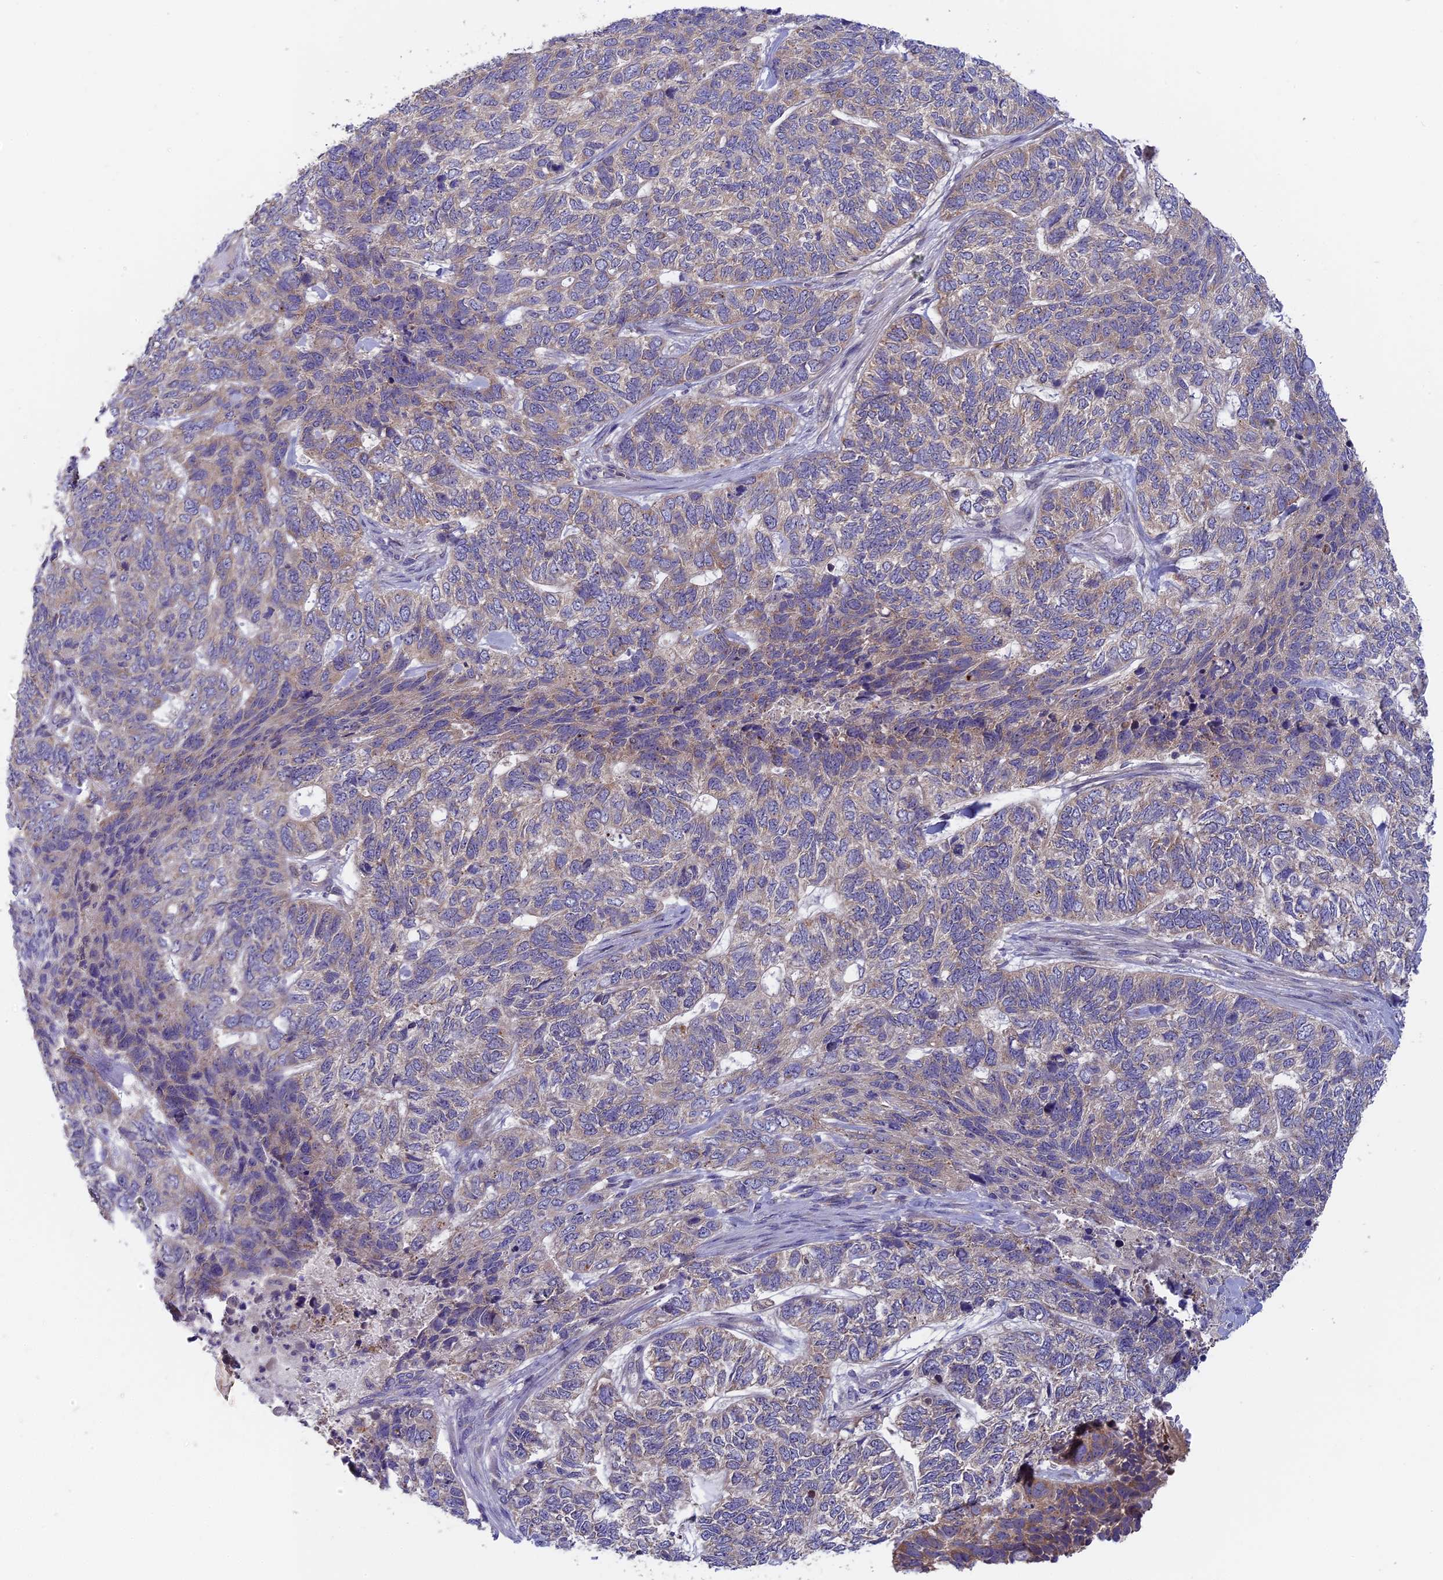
{"staining": {"intensity": "weak", "quantity": "<25%", "location": "cytoplasmic/membranous"}, "tissue": "skin cancer", "cell_type": "Tumor cells", "image_type": "cancer", "snomed": [{"axis": "morphology", "description": "Basal cell carcinoma"}, {"axis": "topography", "description": "Skin"}], "caption": "DAB immunohistochemical staining of skin basal cell carcinoma demonstrates no significant expression in tumor cells.", "gene": "TENT4B", "patient": {"sex": "female", "age": 65}}